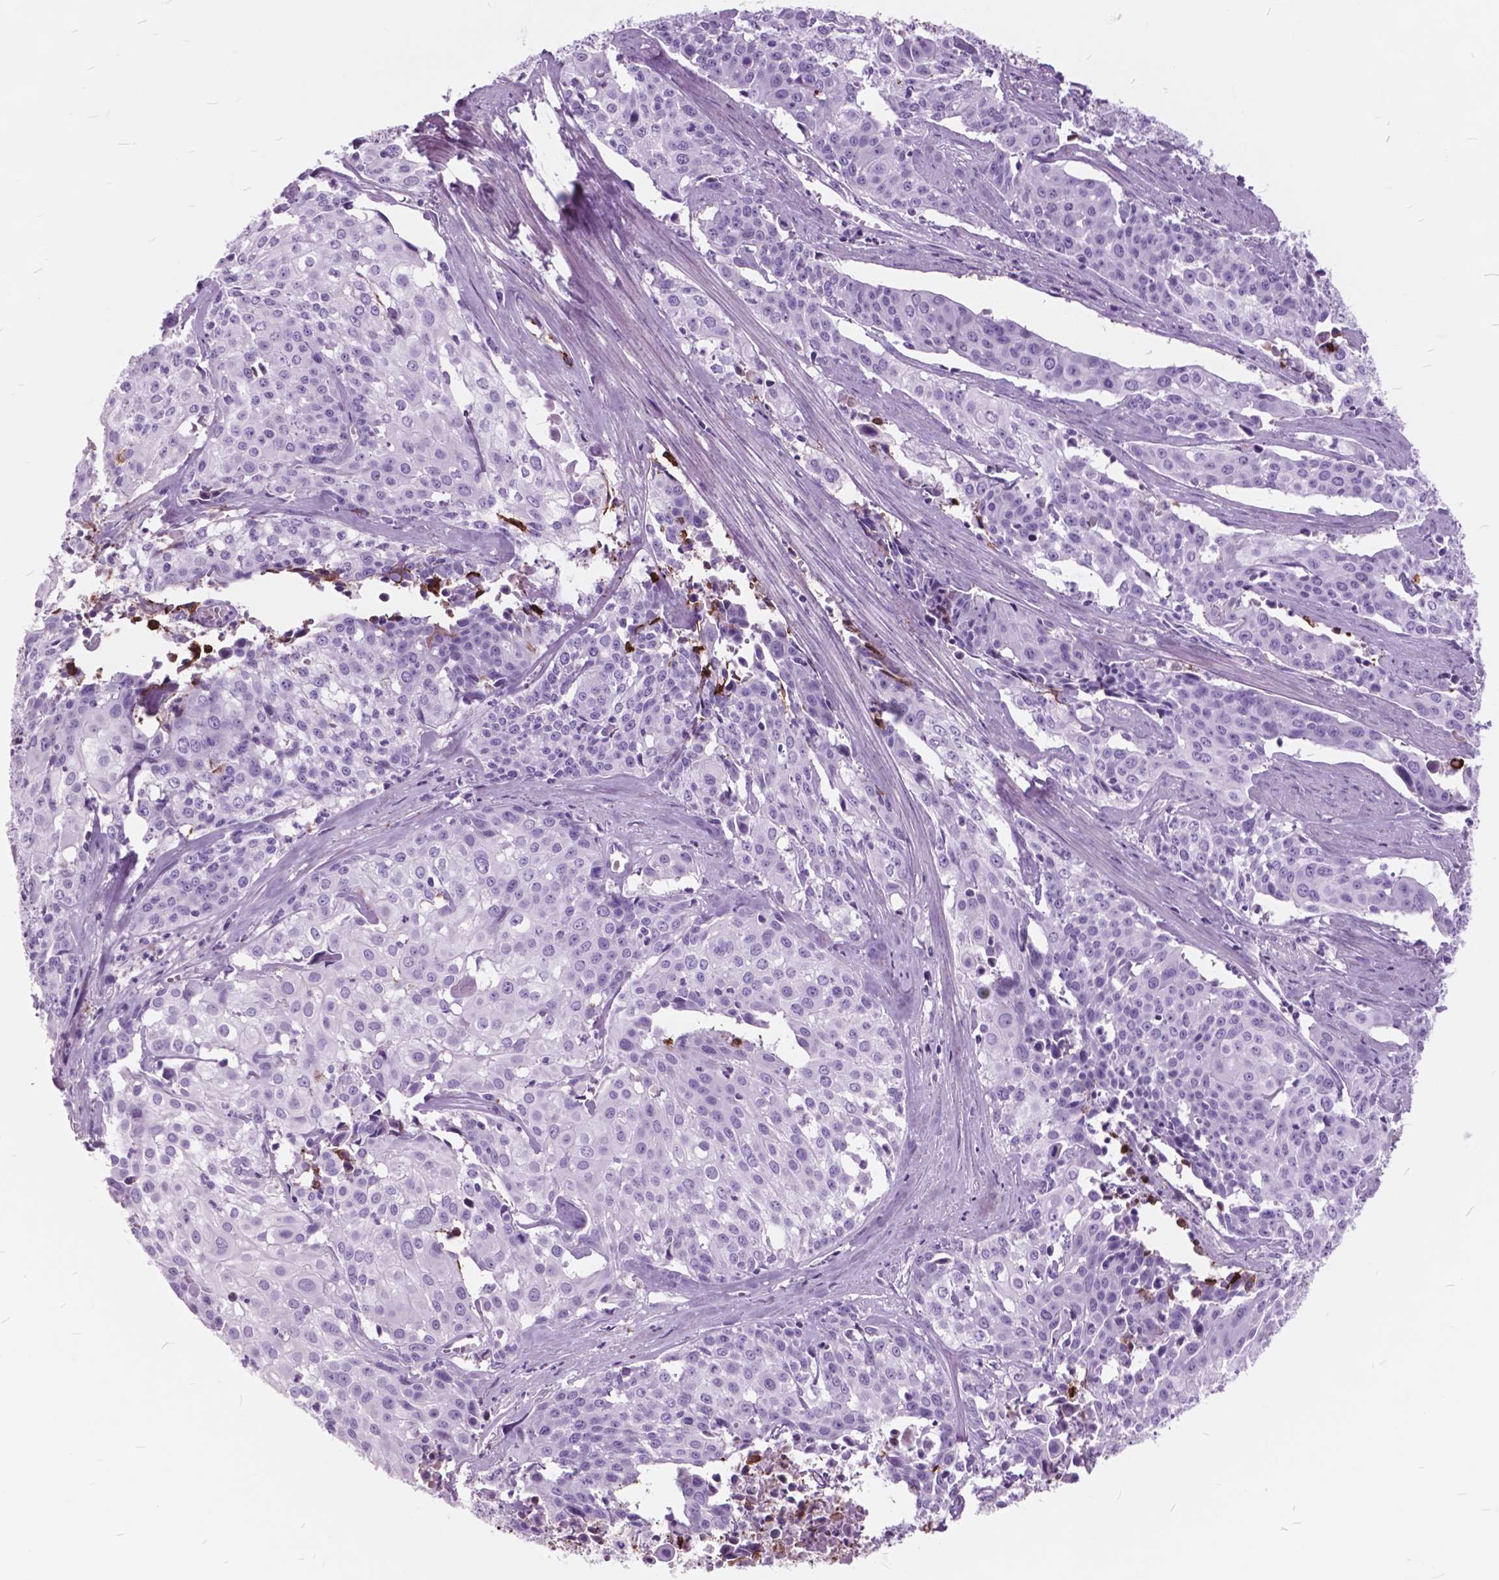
{"staining": {"intensity": "negative", "quantity": "none", "location": "none"}, "tissue": "cervical cancer", "cell_type": "Tumor cells", "image_type": "cancer", "snomed": [{"axis": "morphology", "description": "Squamous cell carcinoma, NOS"}, {"axis": "topography", "description": "Cervix"}], "caption": "Immunohistochemistry (IHC) of cervical cancer exhibits no staining in tumor cells.", "gene": "GDF9", "patient": {"sex": "female", "age": 39}}